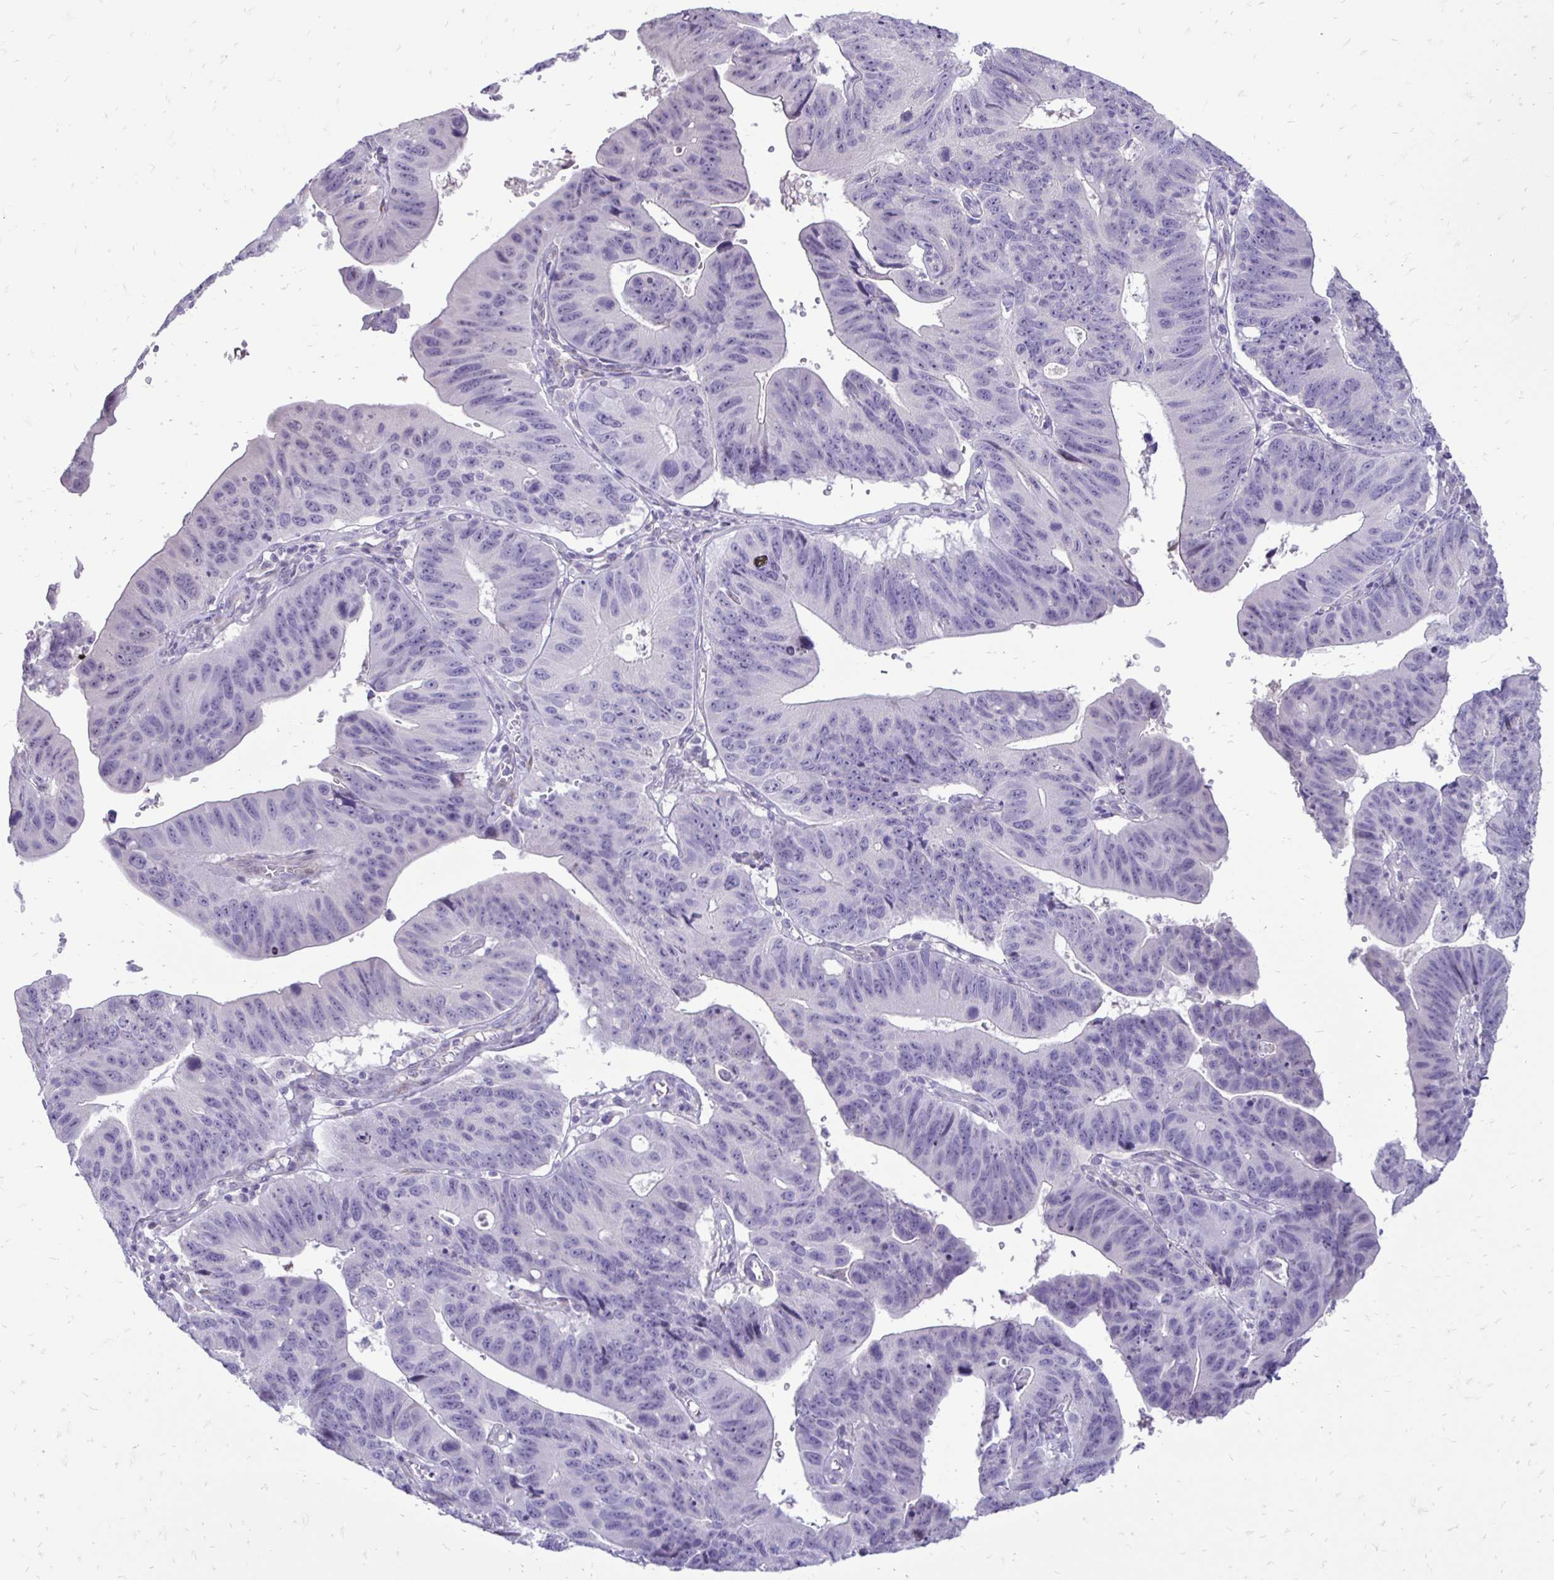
{"staining": {"intensity": "negative", "quantity": "none", "location": "none"}, "tissue": "stomach cancer", "cell_type": "Tumor cells", "image_type": "cancer", "snomed": [{"axis": "morphology", "description": "Adenocarcinoma, NOS"}, {"axis": "topography", "description": "Stomach"}], "caption": "Adenocarcinoma (stomach) was stained to show a protein in brown. There is no significant positivity in tumor cells.", "gene": "GAS2", "patient": {"sex": "male", "age": 59}}